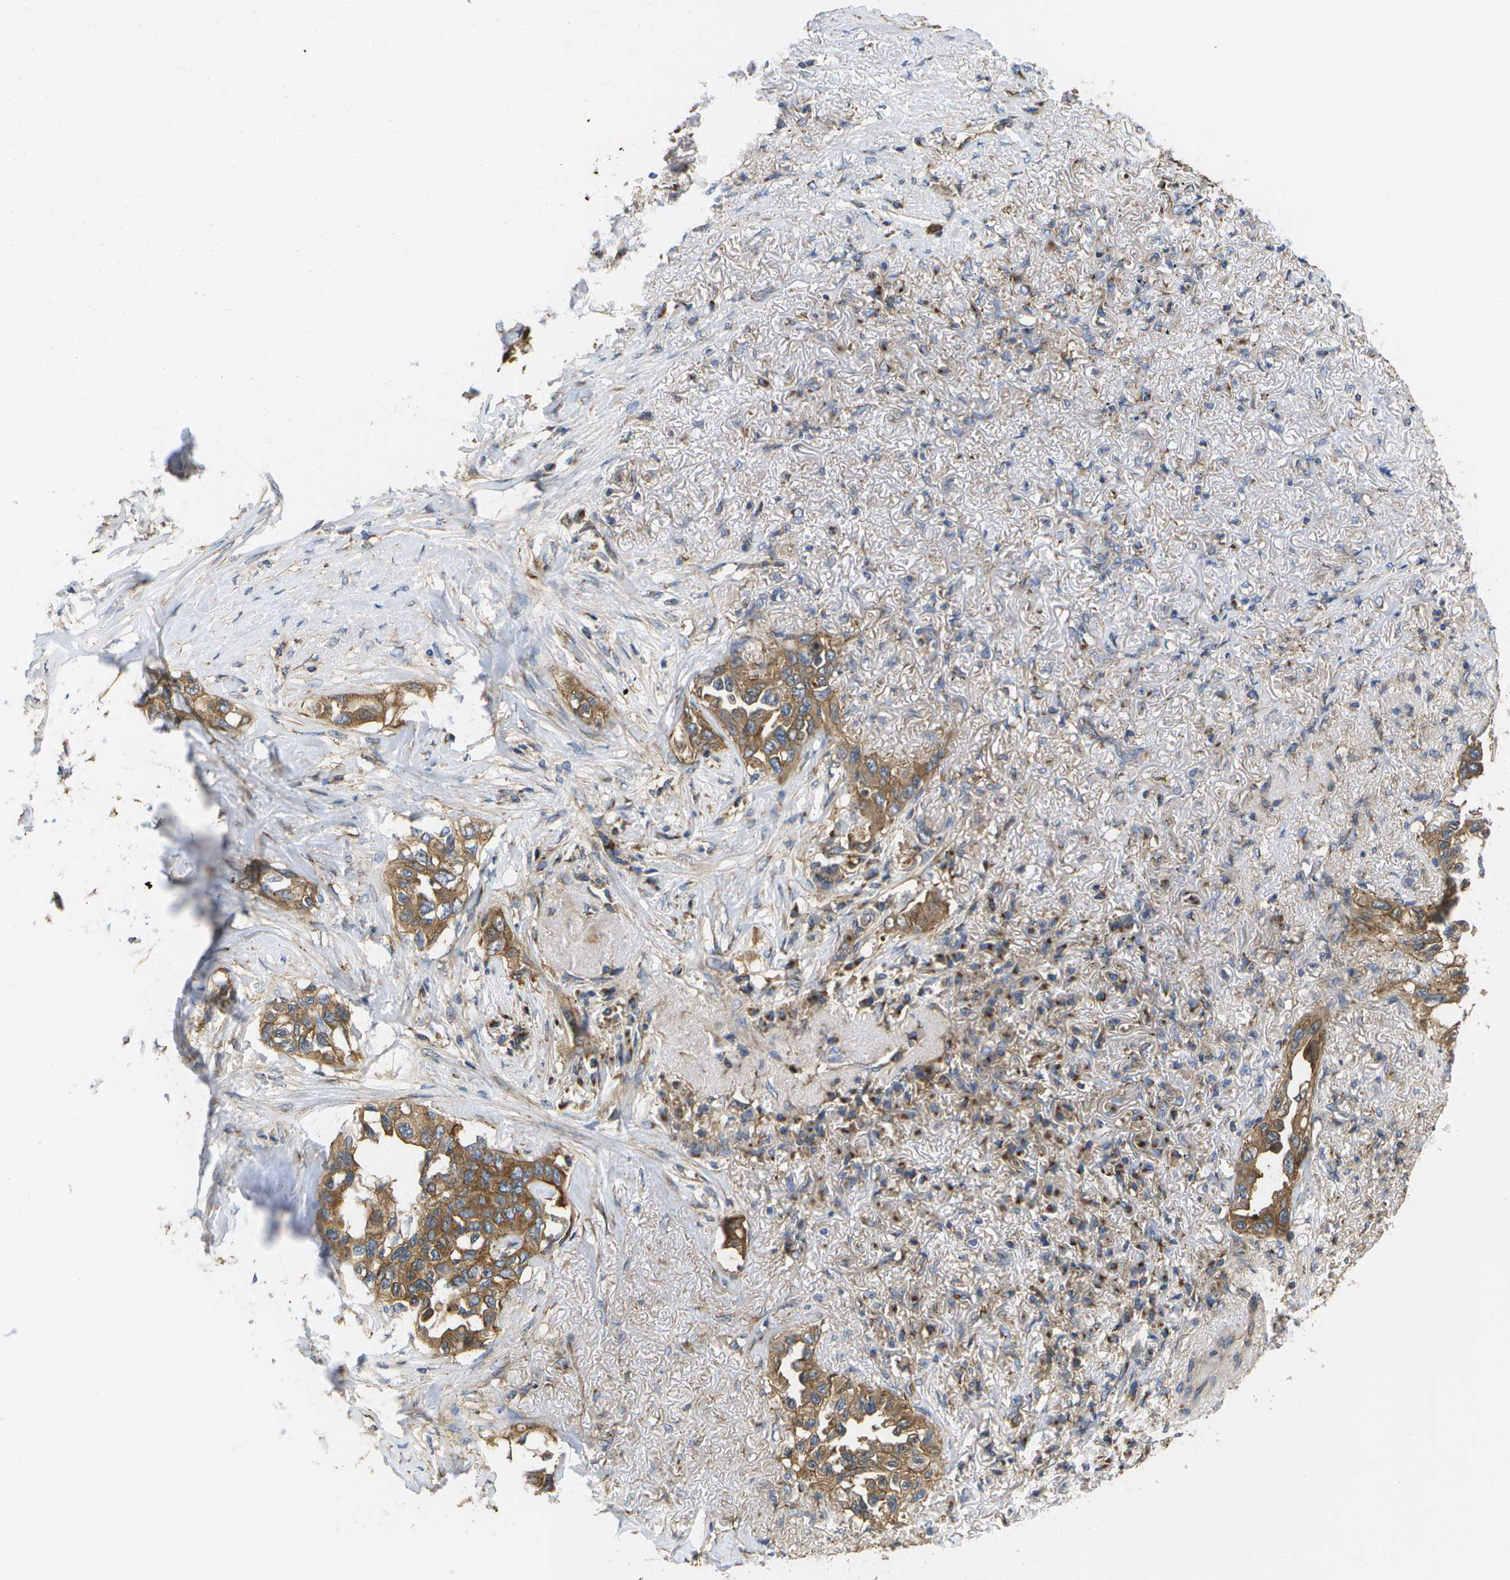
{"staining": {"intensity": "moderate", "quantity": ">75%", "location": "cytoplasmic/membranous"}, "tissue": "lung cancer", "cell_type": "Tumor cells", "image_type": "cancer", "snomed": [{"axis": "morphology", "description": "Adenocarcinoma, NOS"}, {"axis": "topography", "description": "Lung"}], "caption": "Lung adenocarcinoma stained with a brown dye reveals moderate cytoplasmic/membranous positive positivity in about >75% of tumor cells.", "gene": "BST2", "patient": {"sex": "female", "age": 51}}